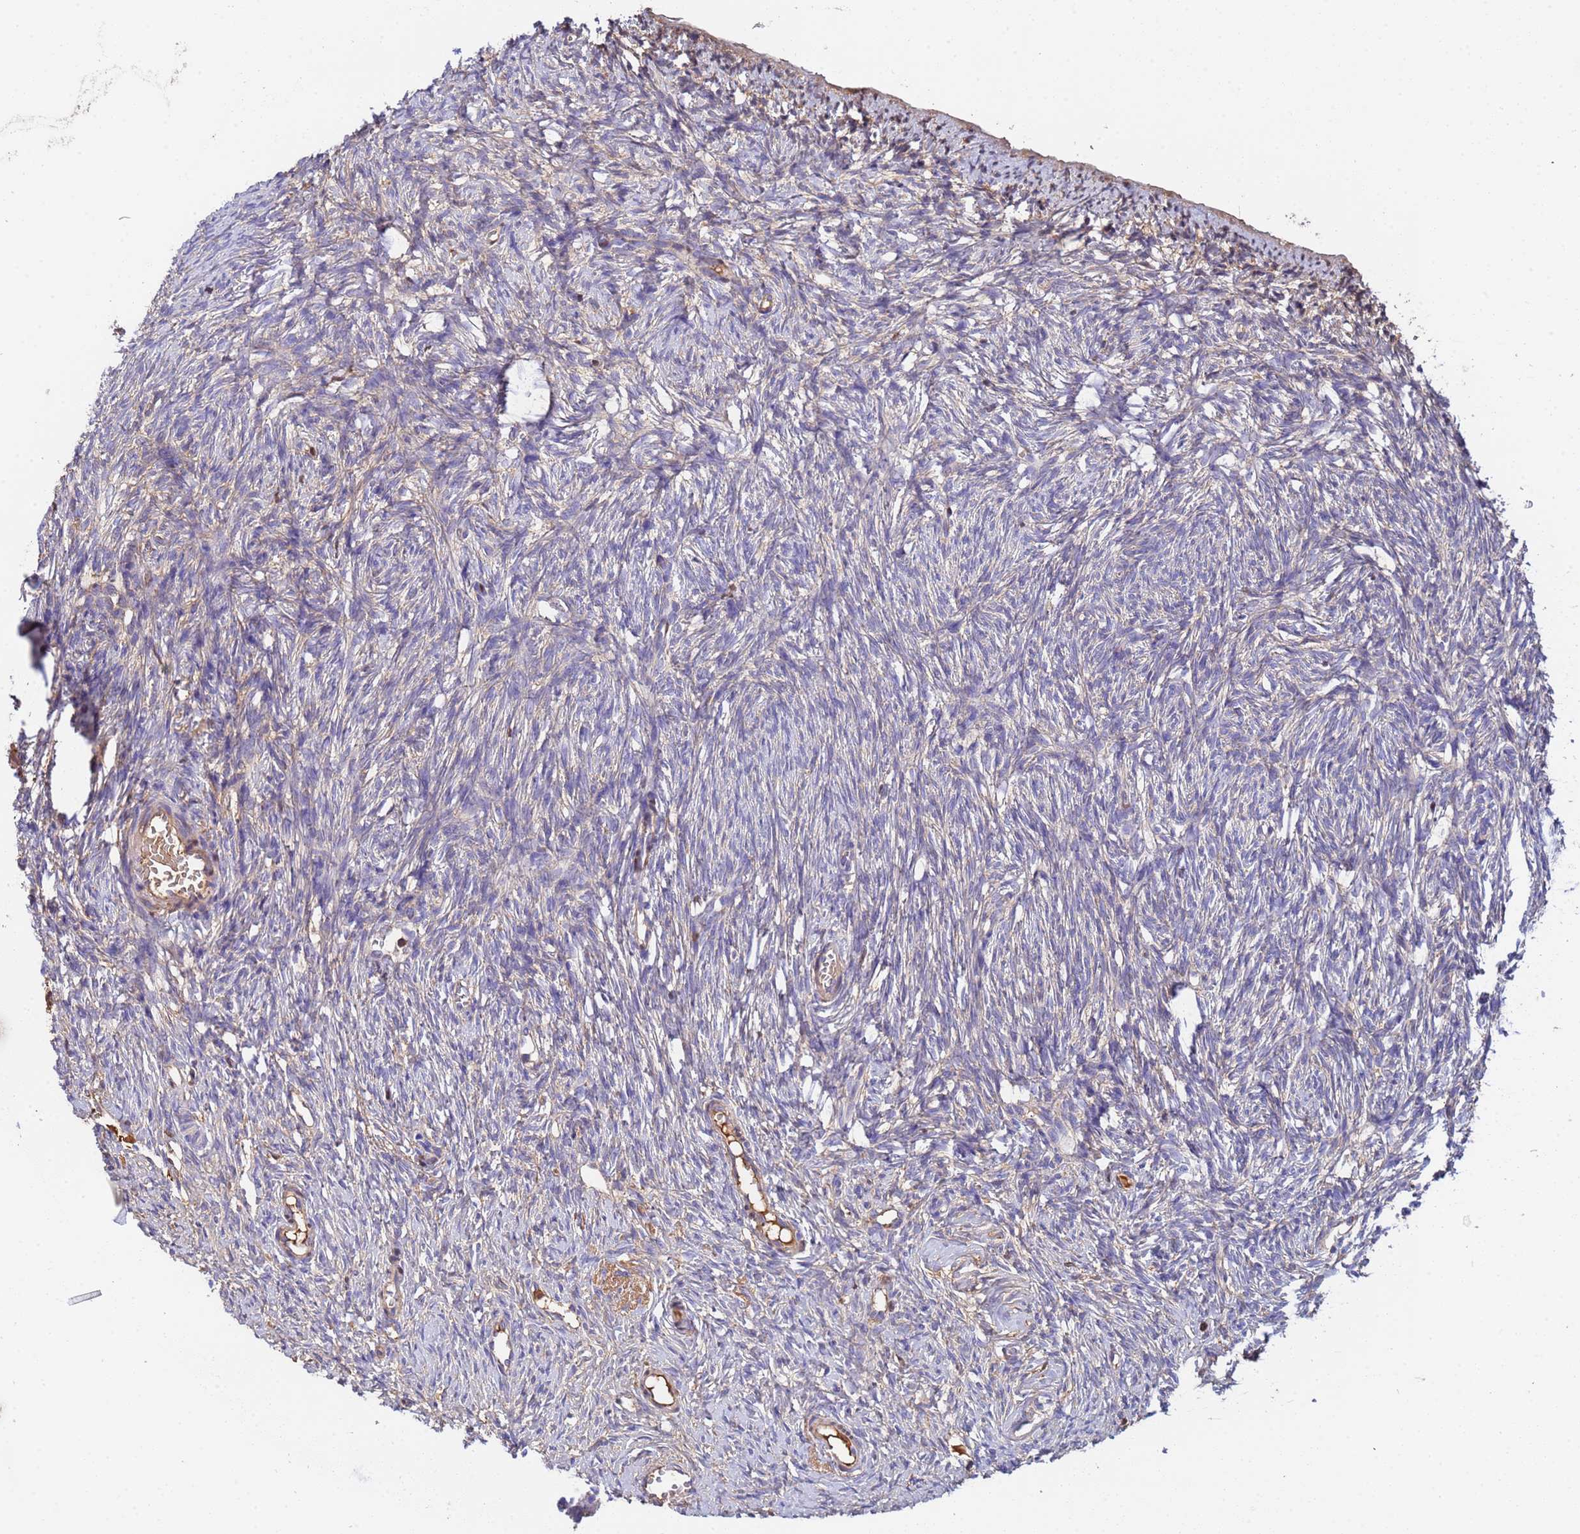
{"staining": {"intensity": "weak", "quantity": "25%-75%", "location": "cytoplasmic/membranous"}, "tissue": "ovary", "cell_type": "Follicle cells", "image_type": "normal", "snomed": [{"axis": "morphology", "description": "Normal tissue, NOS"}, {"axis": "topography", "description": "Ovary"}], "caption": "Protein positivity by immunohistochemistry (IHC) demonstrates weak cytoplasmic/membranous staining in about 25%-75% of follicle cells in normal ovary.", "gene": "GLUD1", "patient": {"sex": "female", "age": 51}}